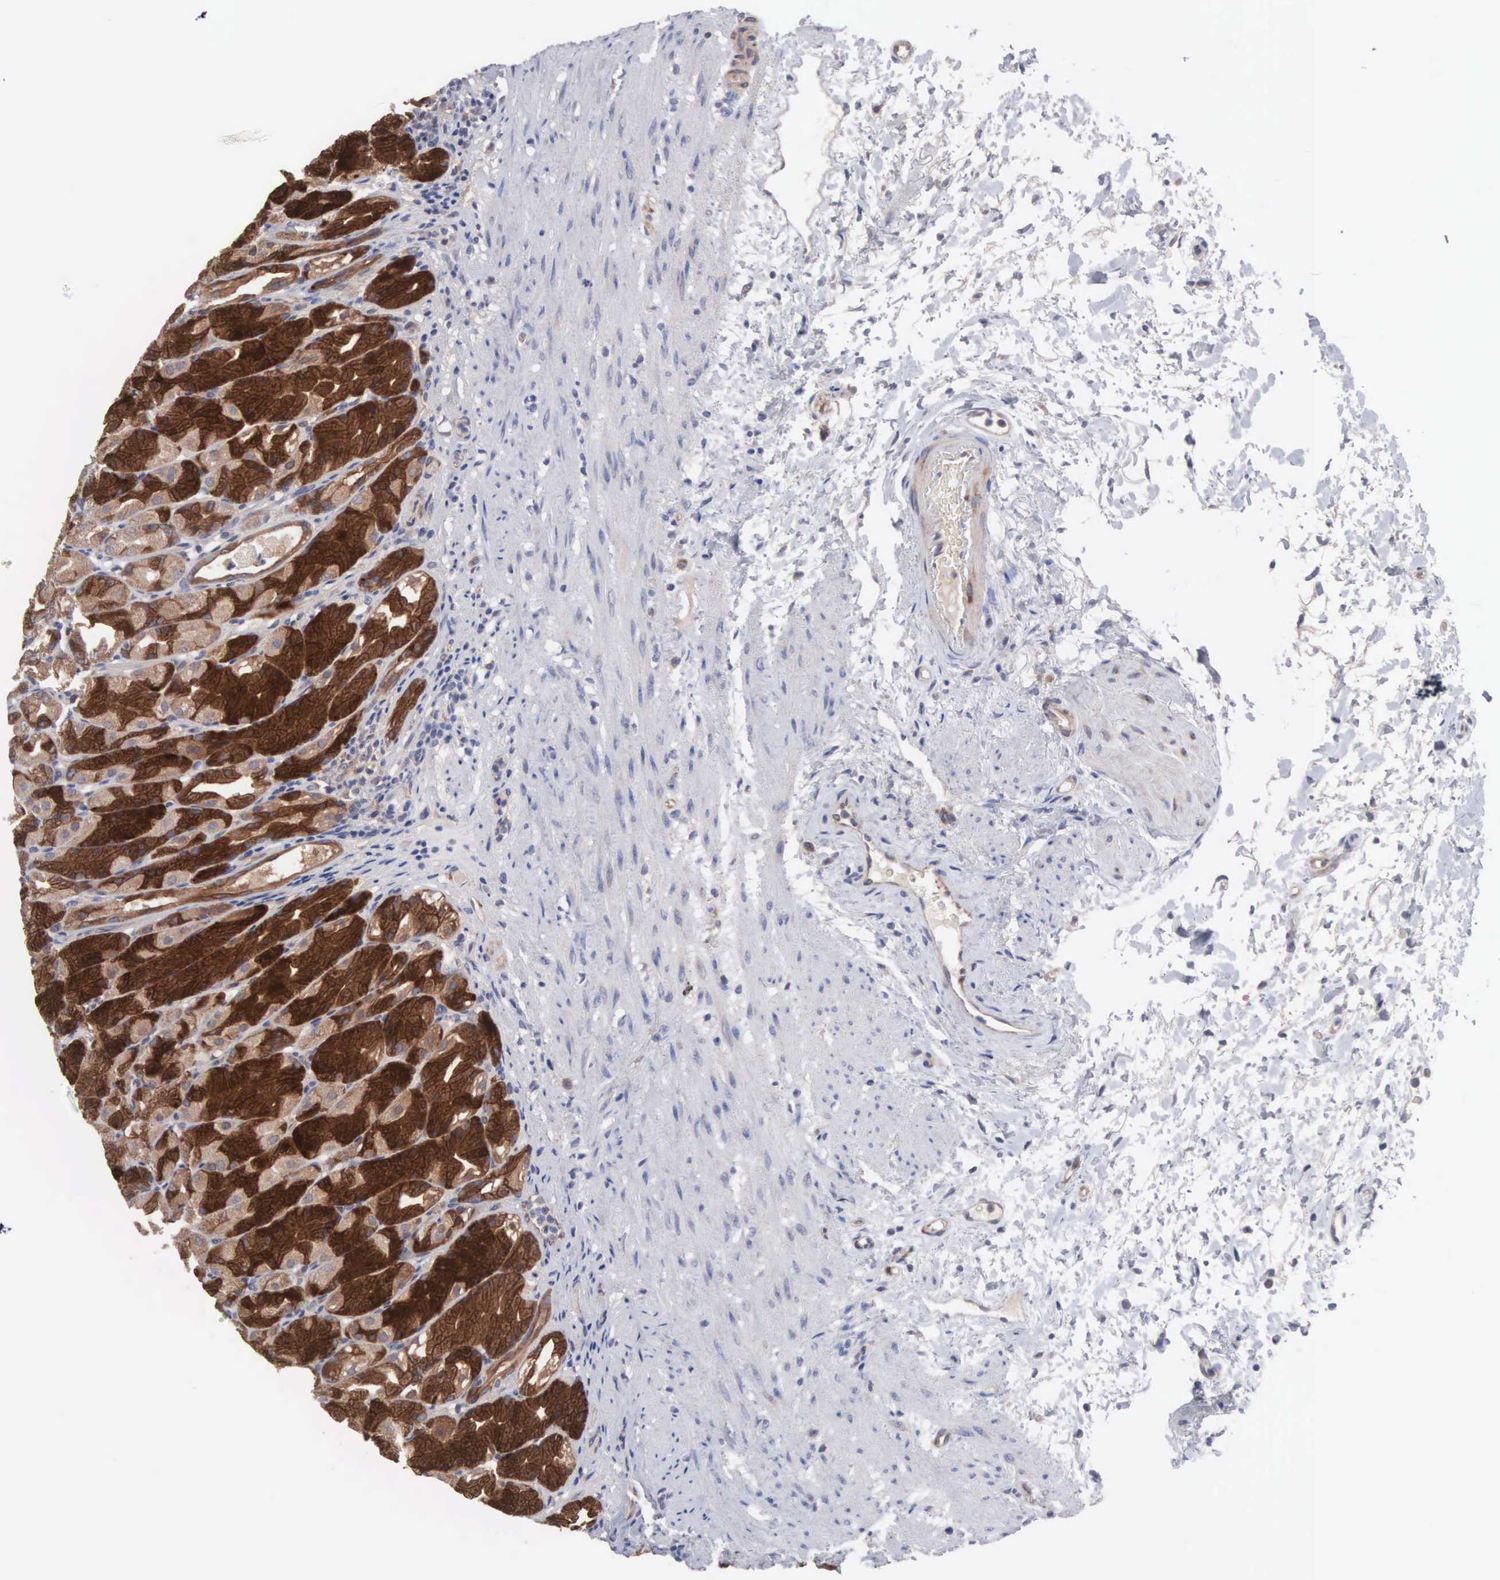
{"staining": {"intensity": "strong", "quantity": ">75%", "location": "cytoplasmic/membranous"}, "tissue": "stomach", "cell_type": "Glandular cells", "image_type": "normal", "snomed": [{"axis": "morphology", "description": "Normal tissue, NOS"}, {"axis": "topography", "description": "Stomach, upper"}], "caption": "A micrograph showing strong cytoplasmic/membranous staining in approximately >75% of glandular cells in normal stomach, as visualized by brown immunohistochemical staining.", "gene": "INF2", "patient": {"sex": "female", "age": 75}}